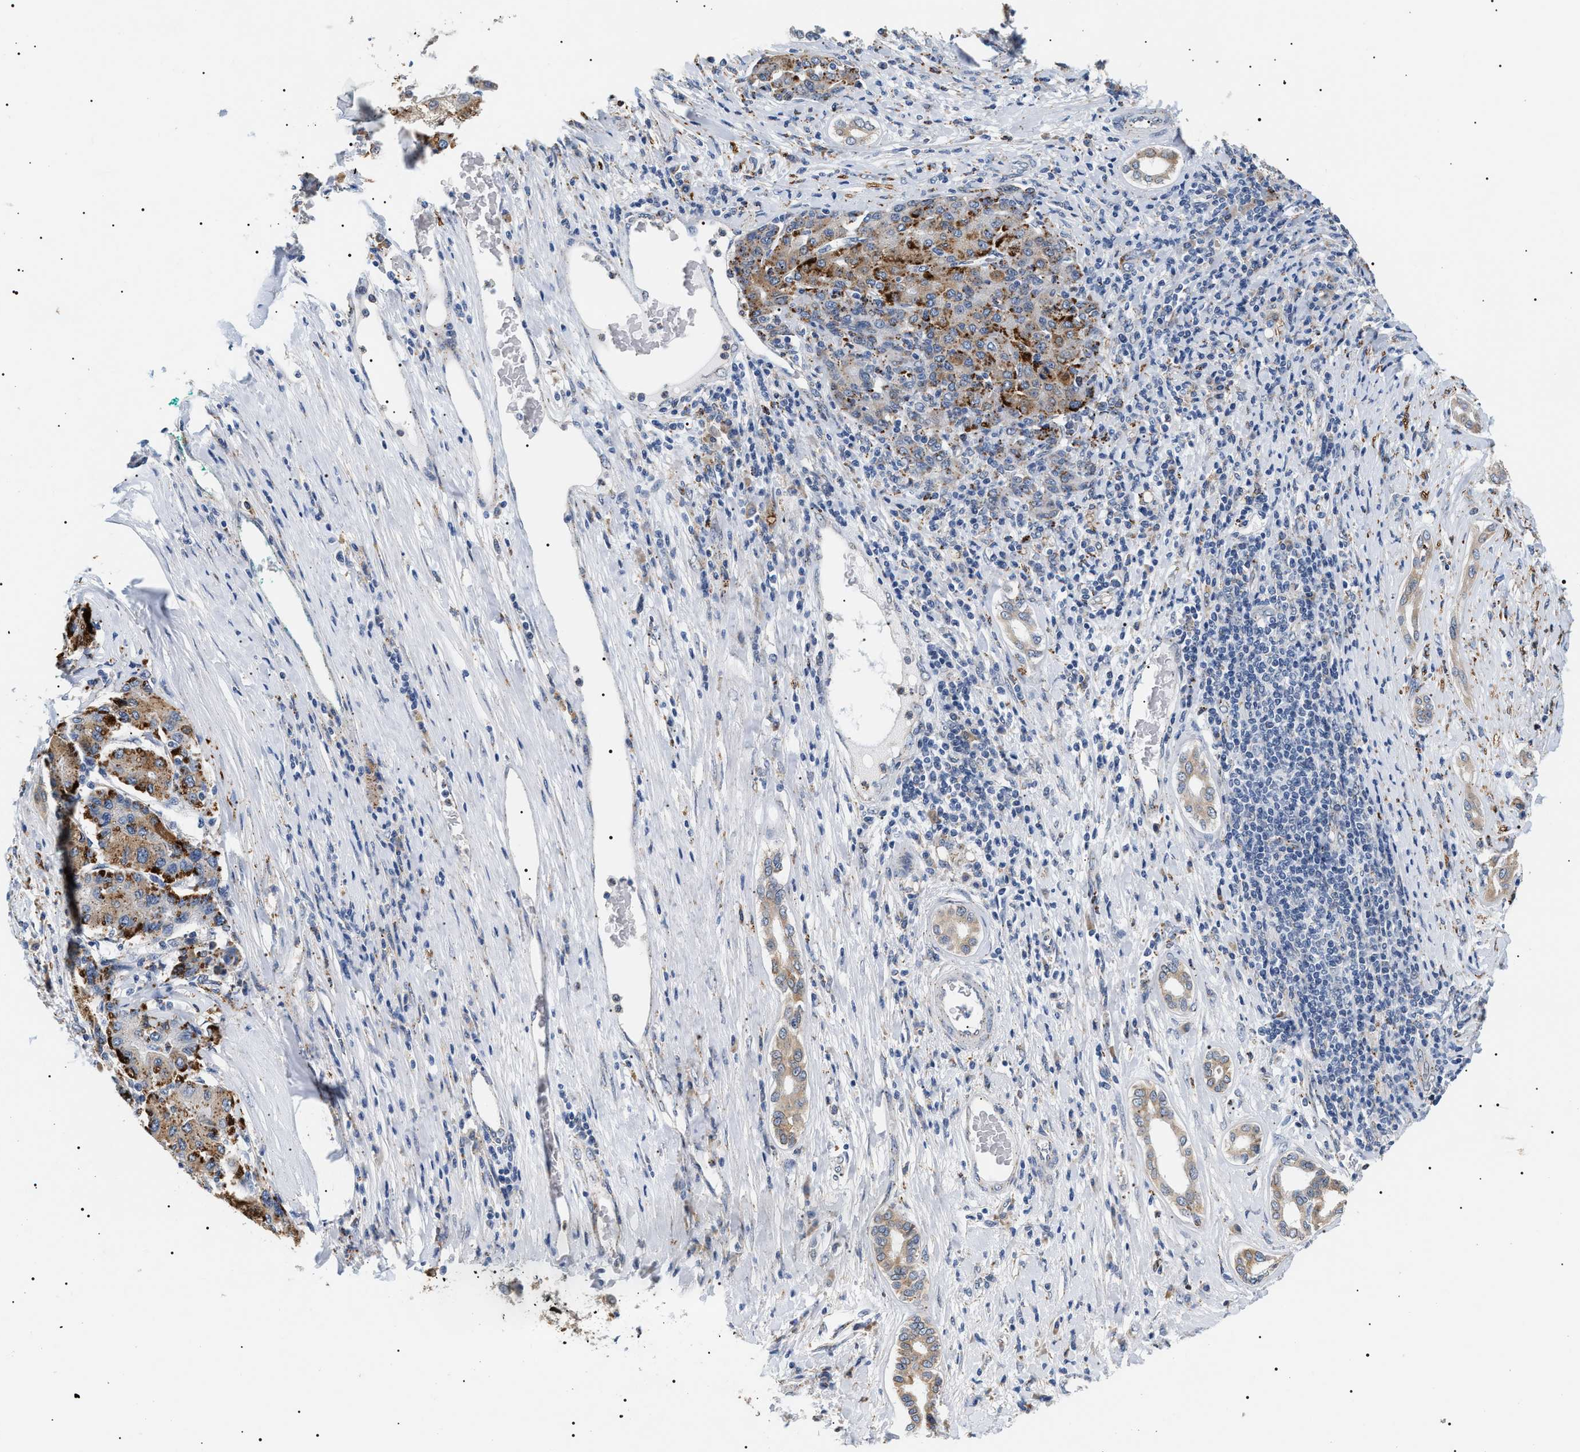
{"staining": {"intensity": "strong", "quantity": "25%-75%", "location": "cytoplasmic/membranous"}, "tissue": "liver cancer", "cell_type": "Tumor cells", "image_type": "cancer", "snomed": [{"axis": "morphology", "description": "Carcinoma, Hepatocellular, NOS"}, {"axis": "topography", "description": "Liver"}], "caption": "Immunohistochemistry (DAB (3,3'-diaminobenzidine)) staining of hepatocellular carcinoma (liver) displays strong cytoplasmic/membranous protein staining in about 25%-75% of tumor cells. Ihc stains the protein in brown and the nuclei are stained blue.", "gene": "HSD17B11", "patient": {"sex": "male", "age": 65}}